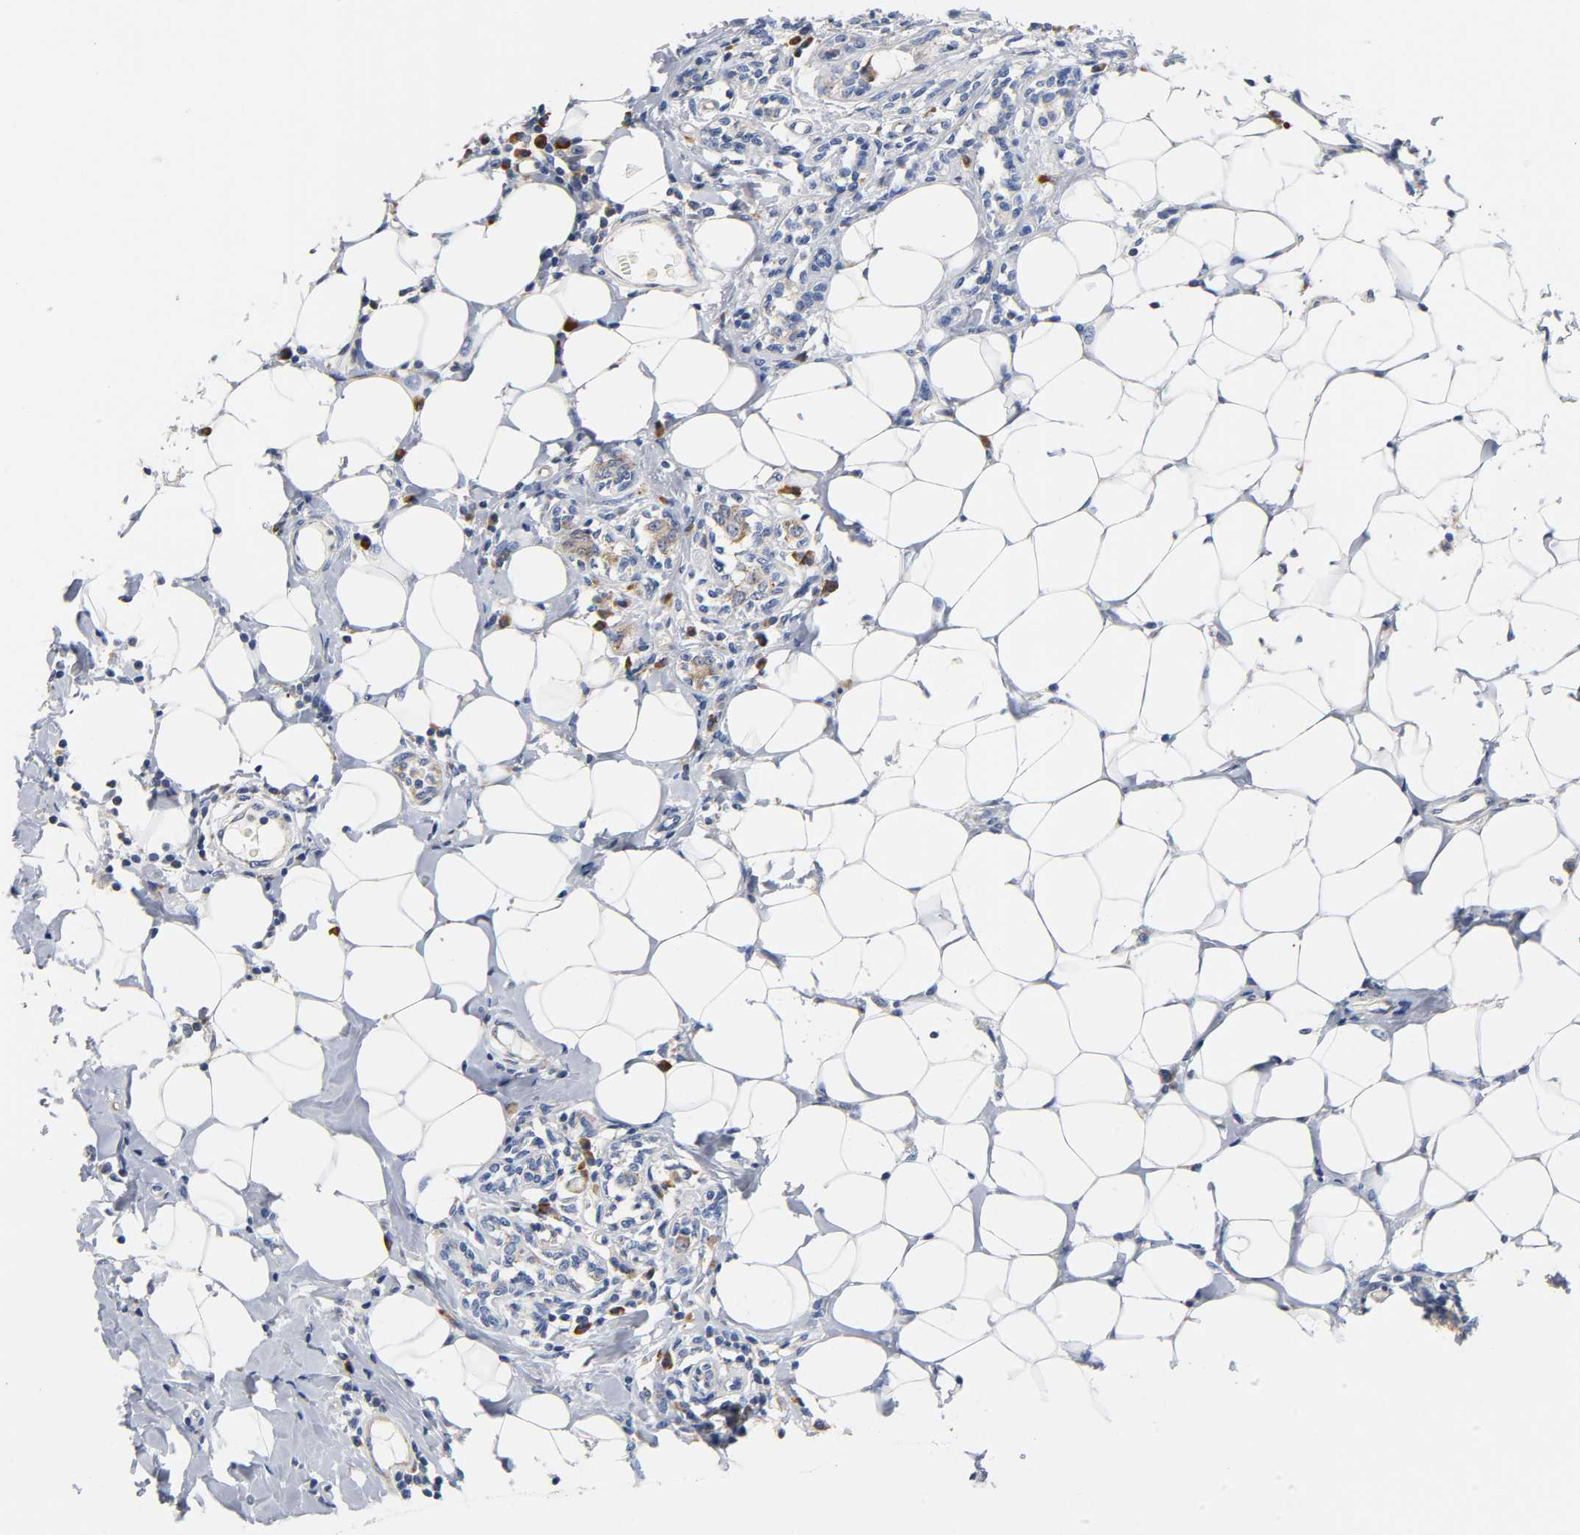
{"staining": {"intensity": "moderate", "quantity": ">75%", "location": "cytoplasmic/membranous"}, "tissue": "breast cancer", "cell_type": "Tumor cells", "image_type": "cancer", "snomed": [{"axis": "morphology", "description": "Duct carcinoma"}, {"axis": "topography", "description": "Breast"}], "caption": "Human breast cancer stained with a brown dye shows moderate cytoplasmic/membranous positive expression in about >75% of tumor cells.", "gene": "REL", "patient": {"sex": "female", "age": 40}}